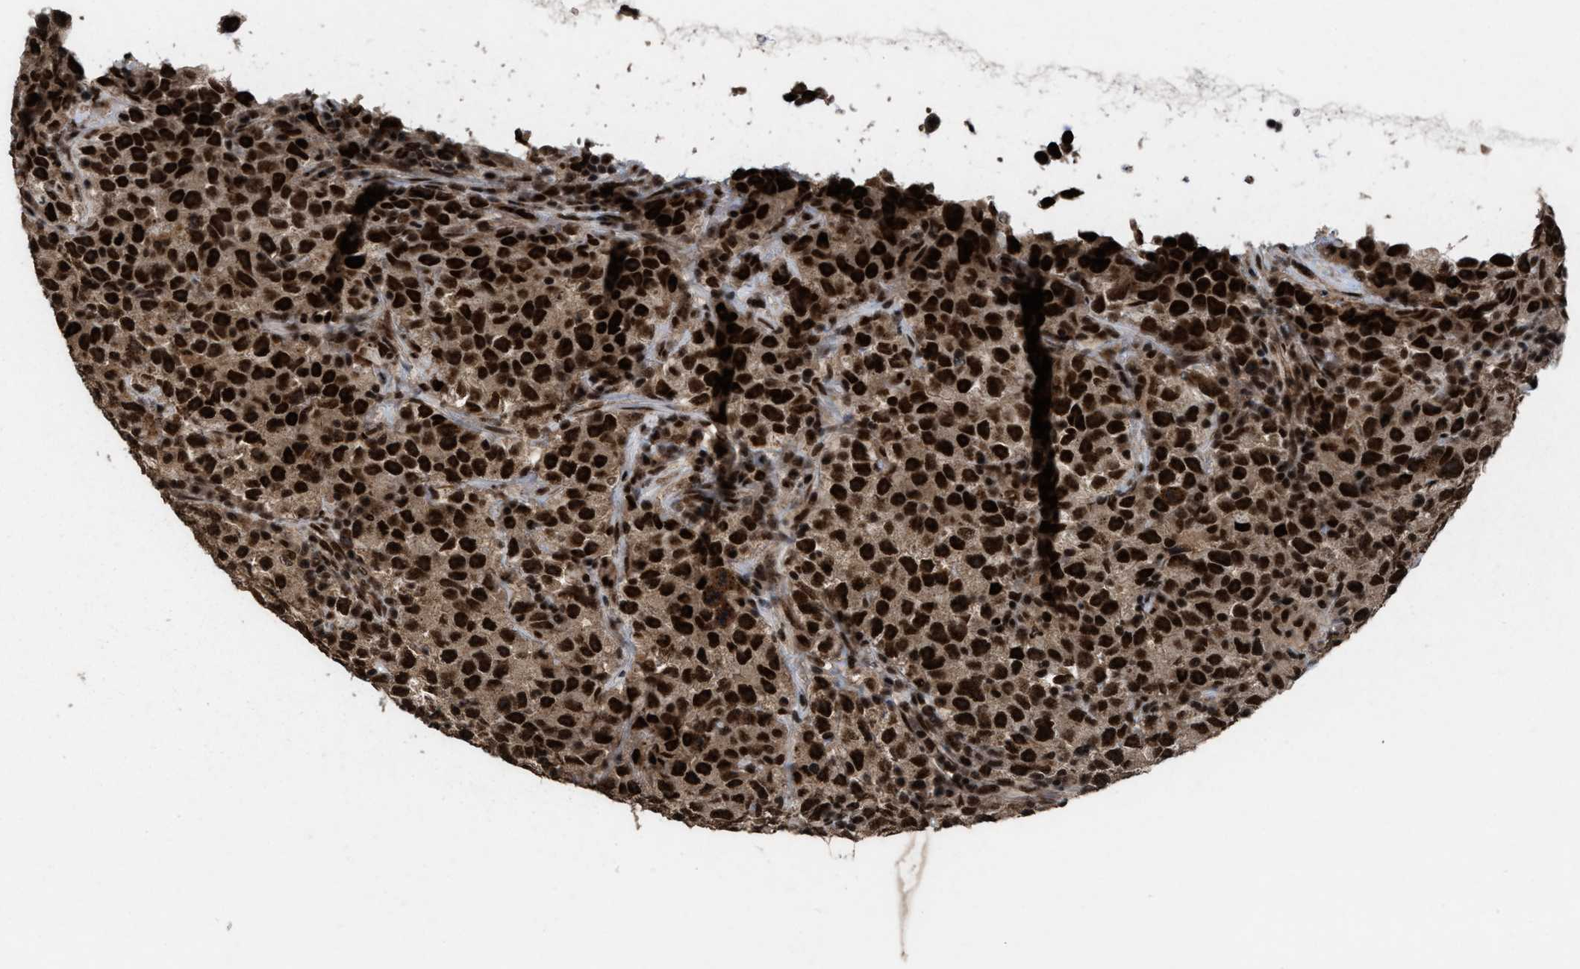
{"staining": {"intensity": "strong", "quantity": ">75%", "location": "cytoplasmic/membranous,nuclear"}, "tissue": "testis cancer", "cell_type": "Tumor cells", "image_type": "cancer", "snomed": [{"axis": "morphology", "description": "Seminoma, NOS"}, {"axis": "topography", "description": "Testis"}], "caption": "Brown immunohistochemical staining in testis cancer displays strong cytoplasmic/membranous and nuclear positivity in approximately >75% of tumor cells.", "gene": "PRPF4", "patient": {"sex": "male", "age": 22}}